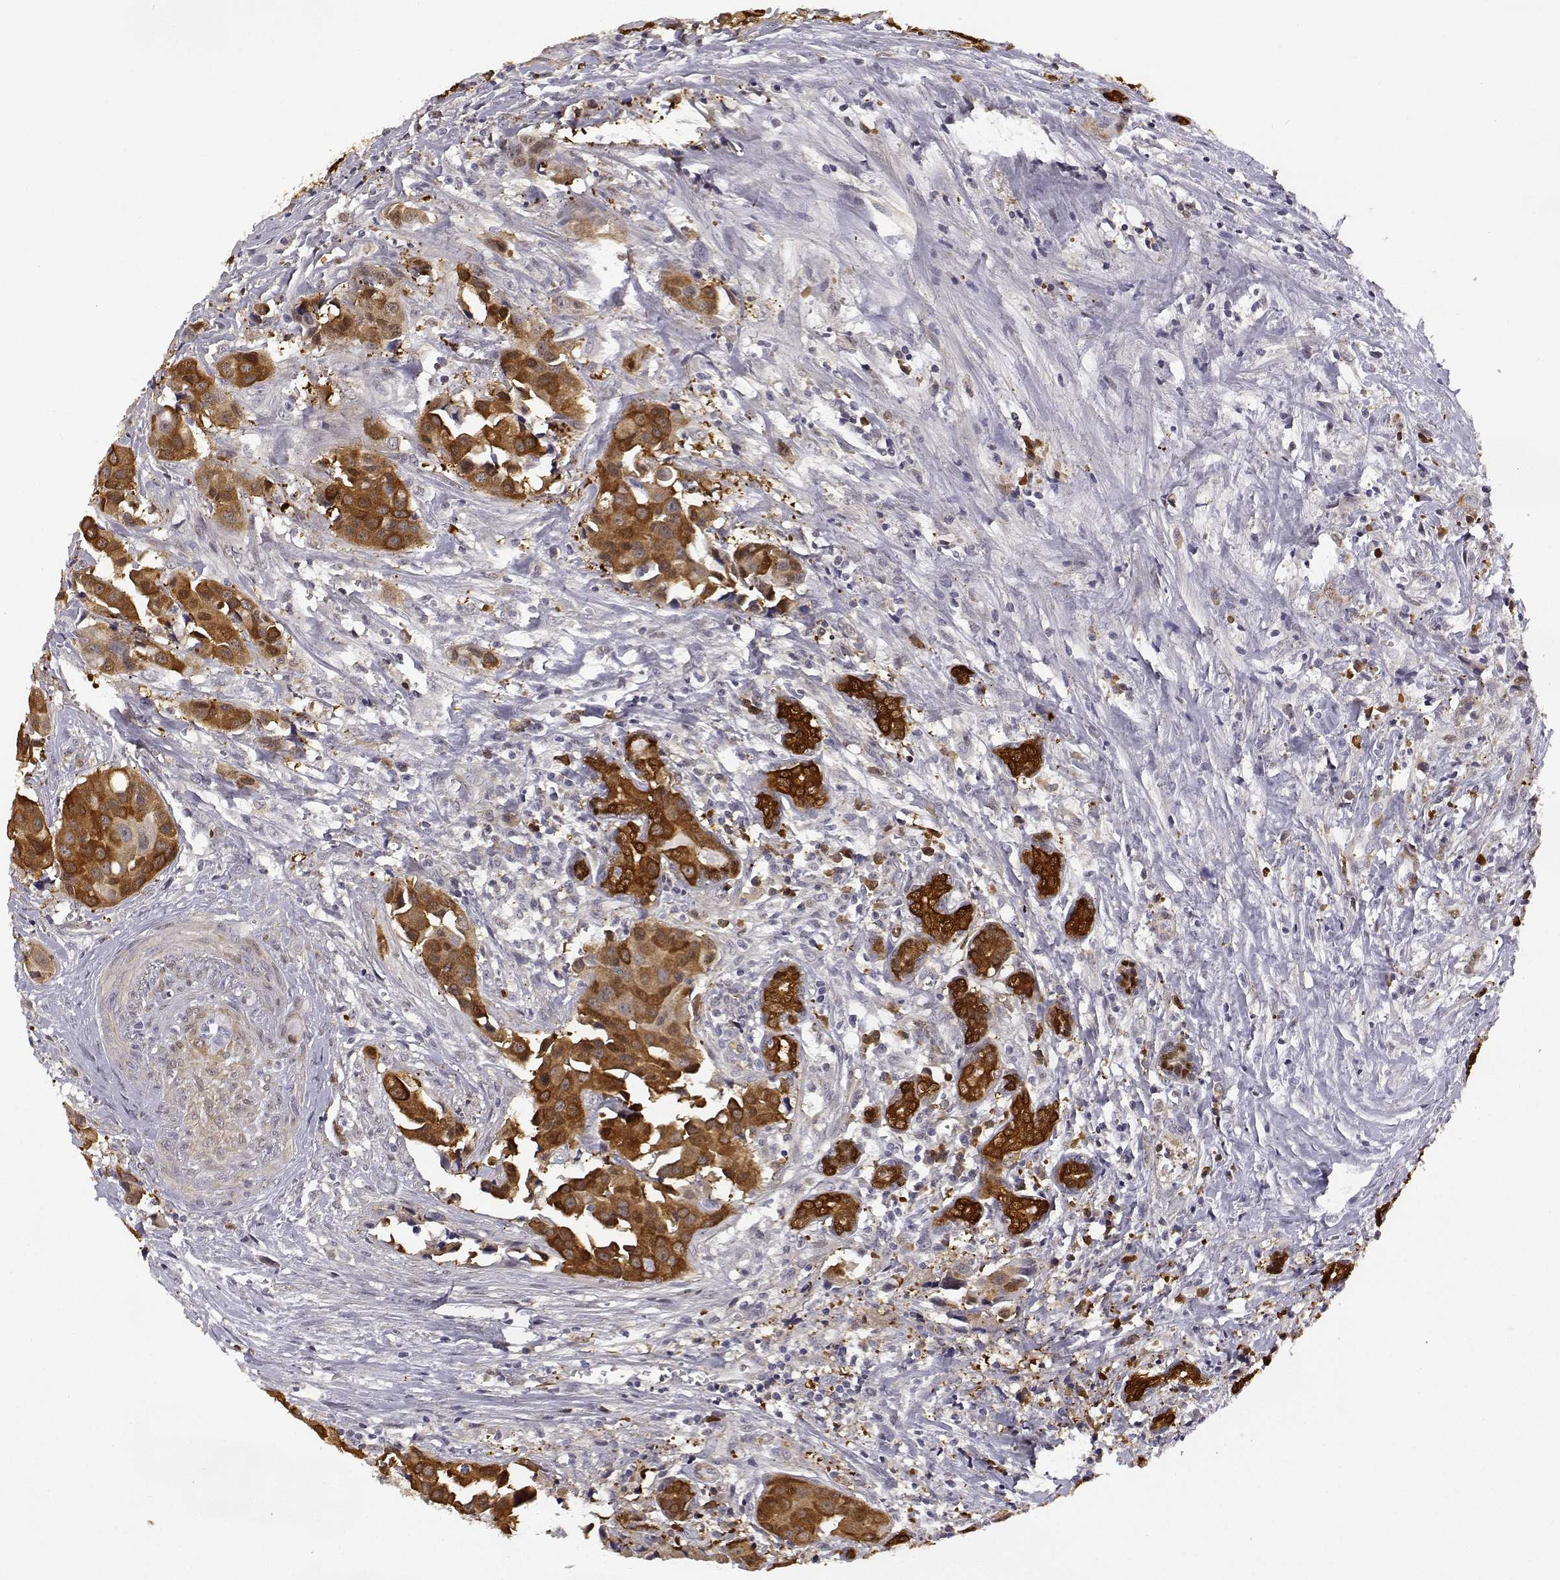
{"staining": {"intensity": "strong", "quantity": ">75%", "location": "cytoplasmic/membranous"}, "tissue": "head and neck cancer", "cell_type": "Tumor cells", "image_type": "cancer", "snomed": [{"axis": "morphology", "description": "Adenocarcinoma, NOS"}, {"axis": "topography", "description": "Head-Neck"}], "caption": "Human head and neck cancer (adenocarcinoma) stained with a protein marker exhibits strong staining in tumor cells.", "gene": "PHGDH", "patient": {"sex": "male", "age": 76}}